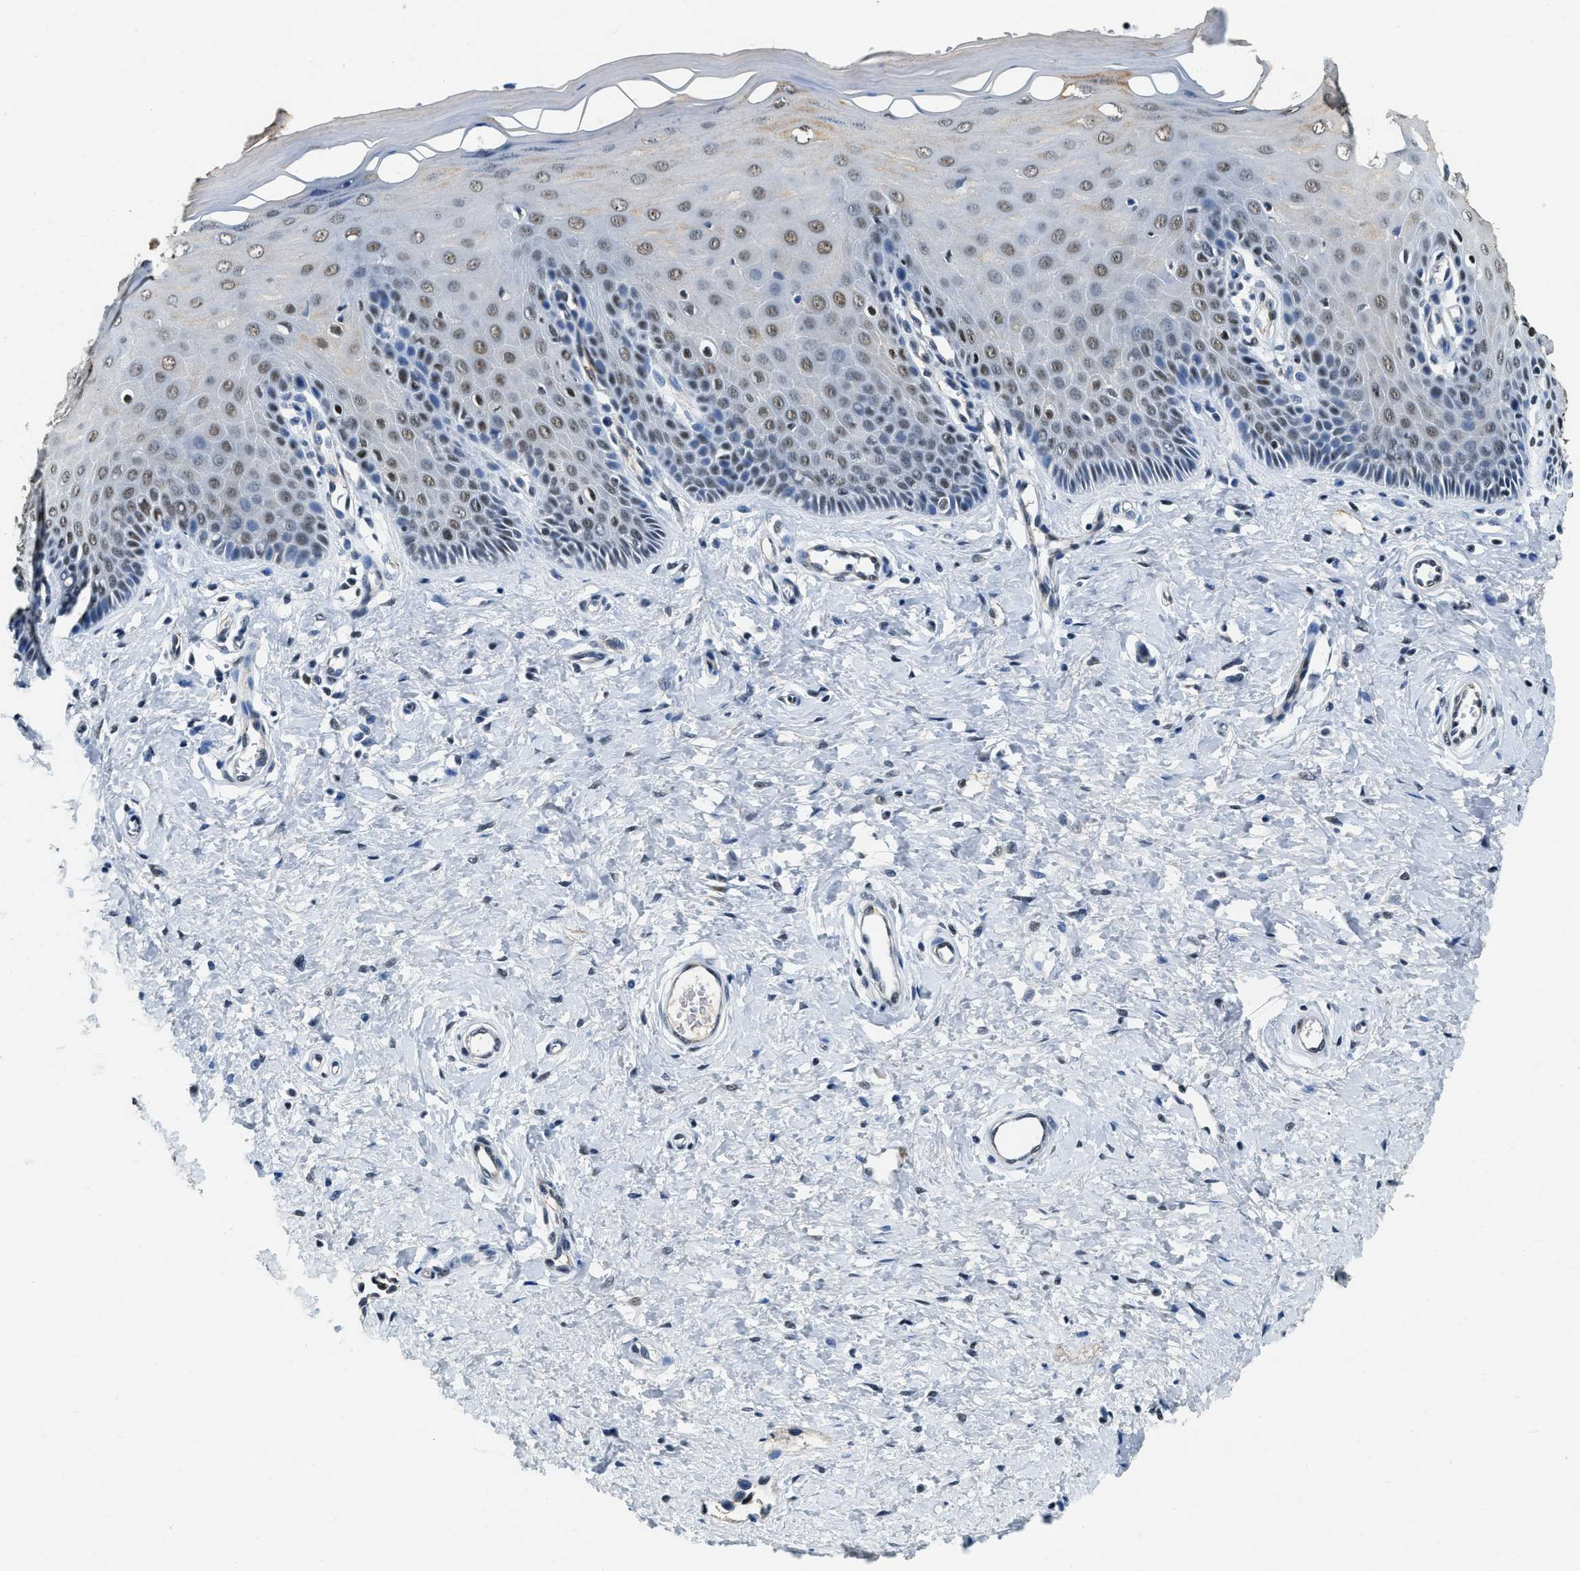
{"staining": {"intensity": "weak", "quantity": "25%-75%", "location": "cytoplasmic/membranous"}, "tissue": "cervix", "cell_type": "Glandular cells", "image_type": "normal", "snomed": [{"axis": "morphology", "description": "Normal tissue, NOS"}, {"axis": "topography", "description": "Cervix"}], "caption": "Glandular cells reveal weak cytoplasmic/membranous expression in about 25%-75% of cells in normal cervix. (DAB IHC, brown staining for protein, blue staining for nuclei).", "gene": "CCNE1", "patient": {"sex": "female", "age": 55}}